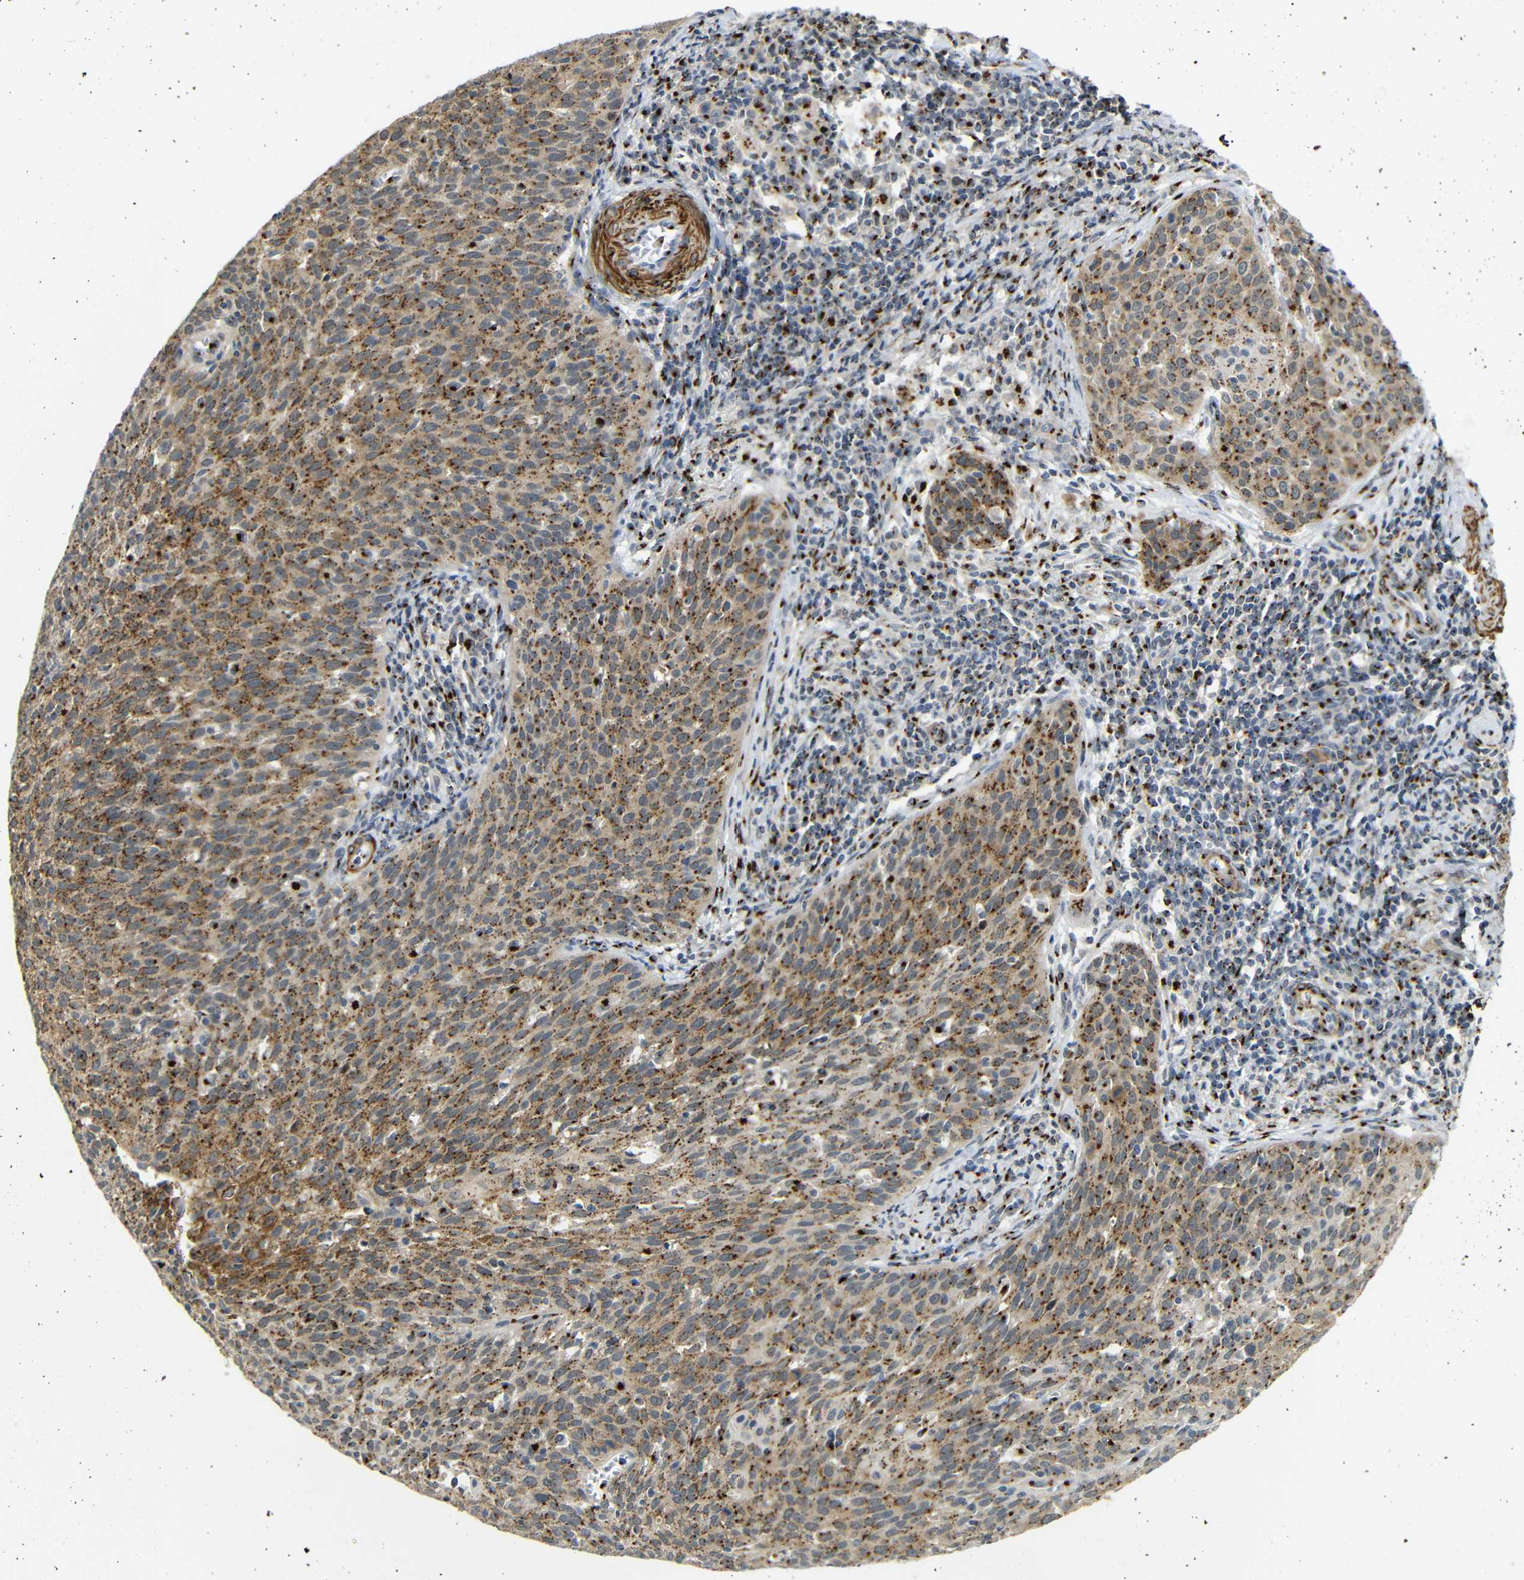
{"staining": {"intensity": "moderate", "quantity": ">75%", "location": "cytoplasmic/membranous"}, "tissue": "cervical cancer", "cell_type": "Tumor cells", "image_type": "cancer", "snomed": [{"axis": "morphology", "description": "Squamous cell carcinoma, NOS"}, {"axis": "topography", "description": "Cervix"}], "caption": "DAB immunohistochemical staining of cervical cancer (squamous cell carcinoma) demonstrates moderate cytoplasmic/membranous protein positivity in approximately >75% of tumor cells.", "gene": "TGOLN2", "patient": {"sex": "female", "age": 38}}